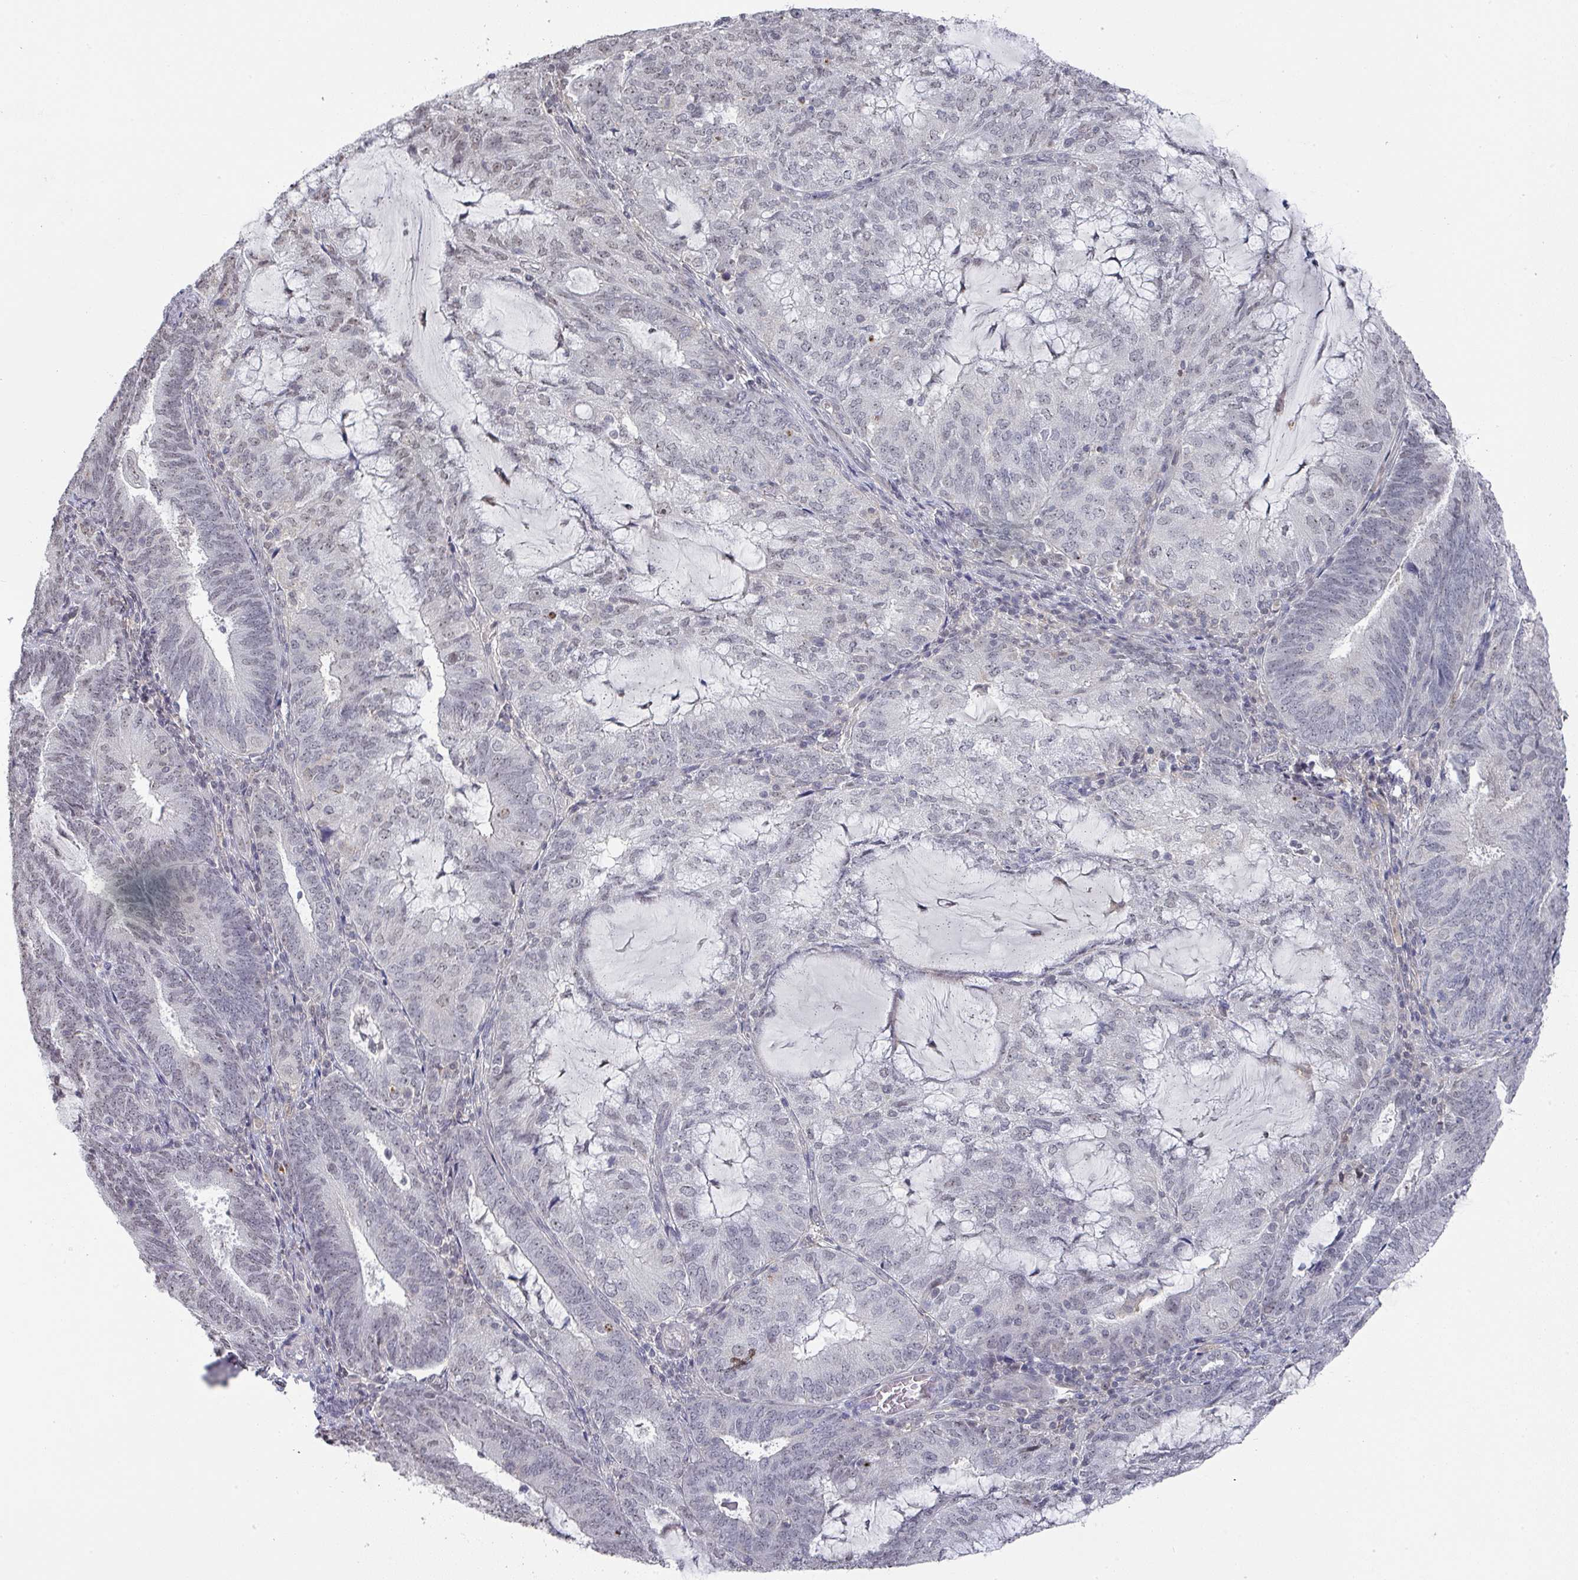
{"staining": {"intensity": "negative", "quantity": "none", "location": "none"}, "tissue": "endometrial cancer", "cell_type": "Tumor cells", "image_type": "cancer", "snomed": [{"axis": "morphology", "description": "Adenocarcinoma, NOS"}, {"axis": "topography", "description": "Endometrium"}], "caption": "An IHC image of endometrial cancer (adenocarcinoma) is shown. There is no staining in tumor cells of endometrial cancer (adenocarcinoma). The staining was performed using DAB to visualize the protein expression in brown, while the nuclei were stained in blue with hematoxylin (Magnification: 20x).", "gene": "ZNF654", "patient": {"sex": "female", "age": 81}}